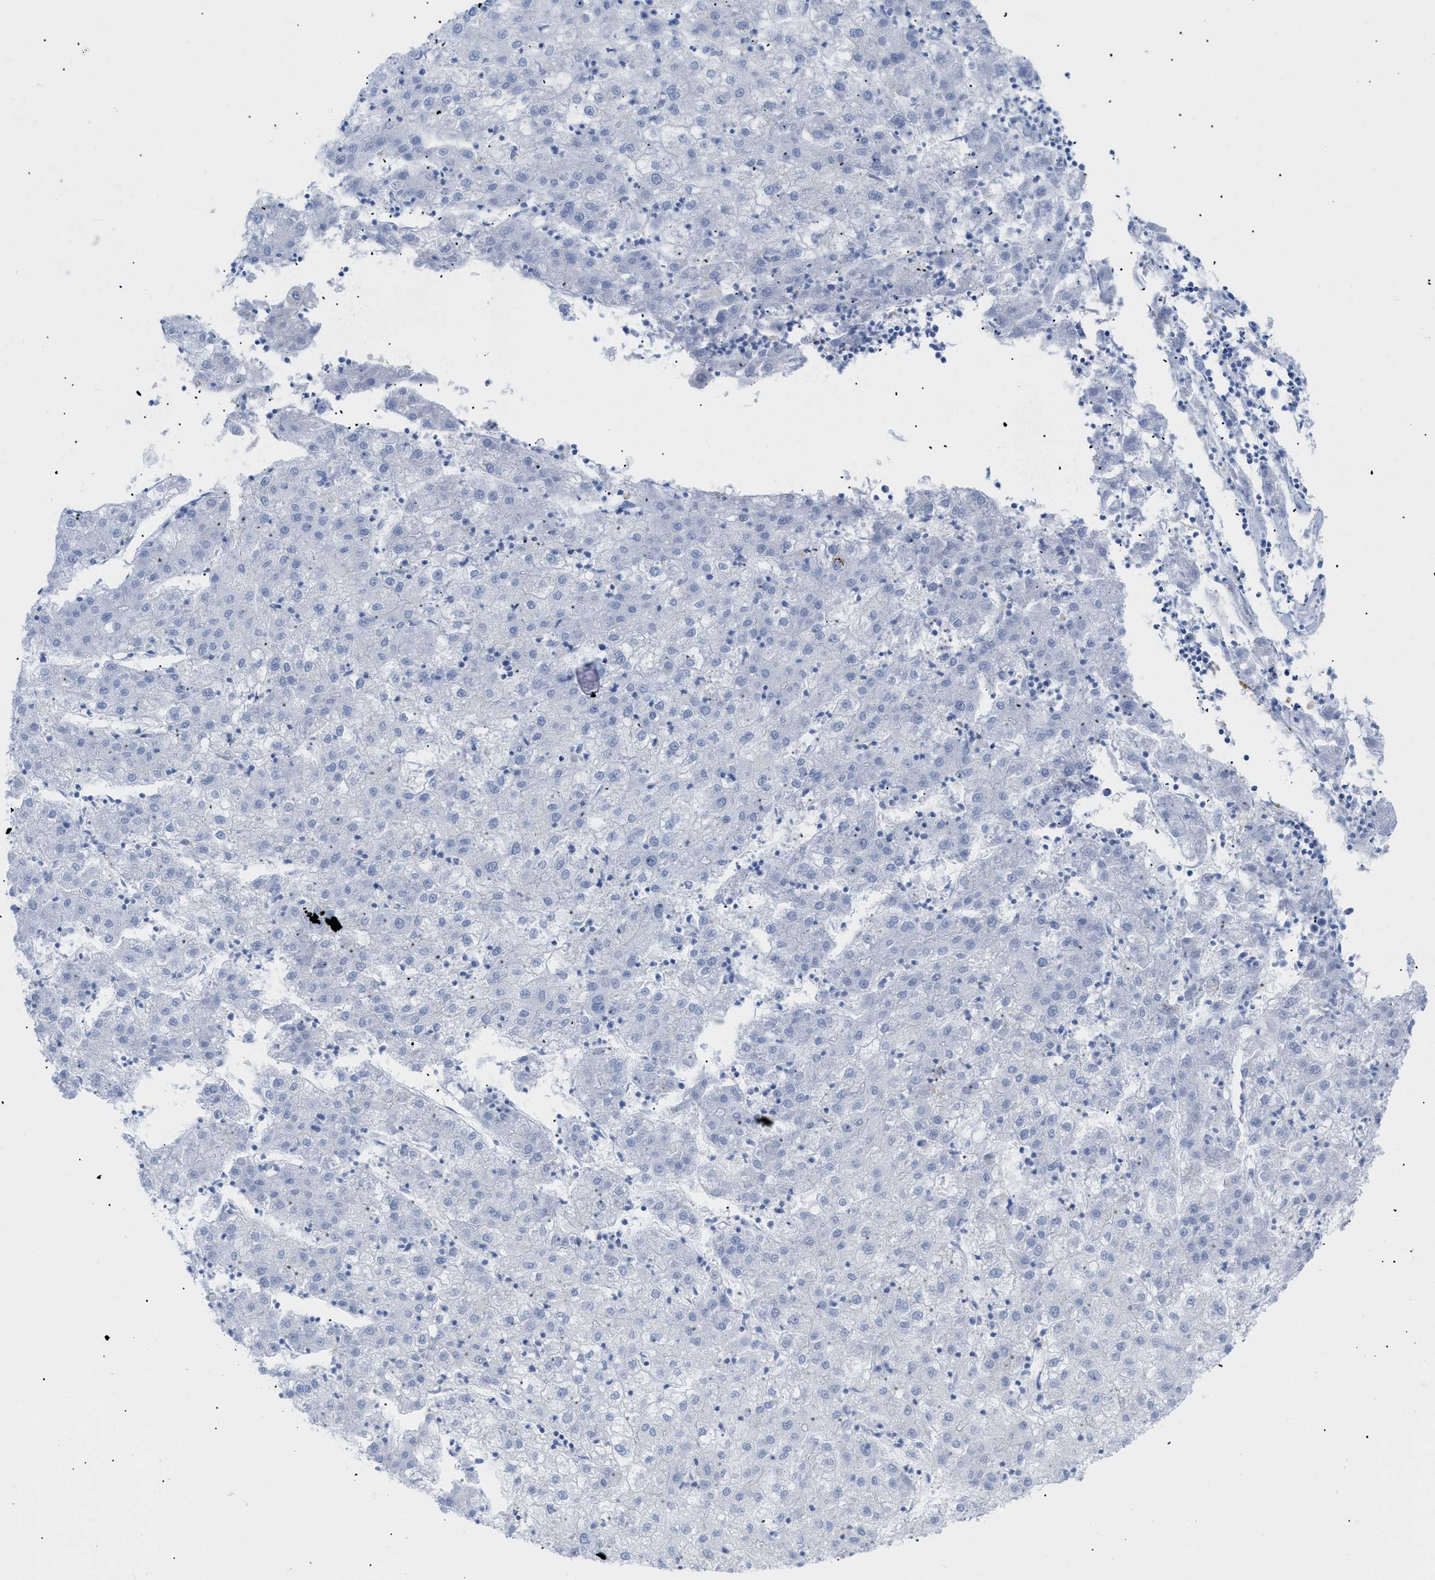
{"staining": {"intensity": "negative", "quantity": "none", "location": "none"}, "tissue": "liver cancer", "cell_type": "Tumor cells", "image_type": "cancer", "snomed": [{"axis": "morphology", "description": "Carcinoma, Hepatocellular, NOS"}, {"axis": "topography", "description": "Liver"}], "caption": "IHC histopathology image of human hepatocellular carcinoma (liver) stained for a protein (brown), which shows no expression in tumor cells.", "gene": "DRAM2", "patient": {"sex": "male", "age": 72}}